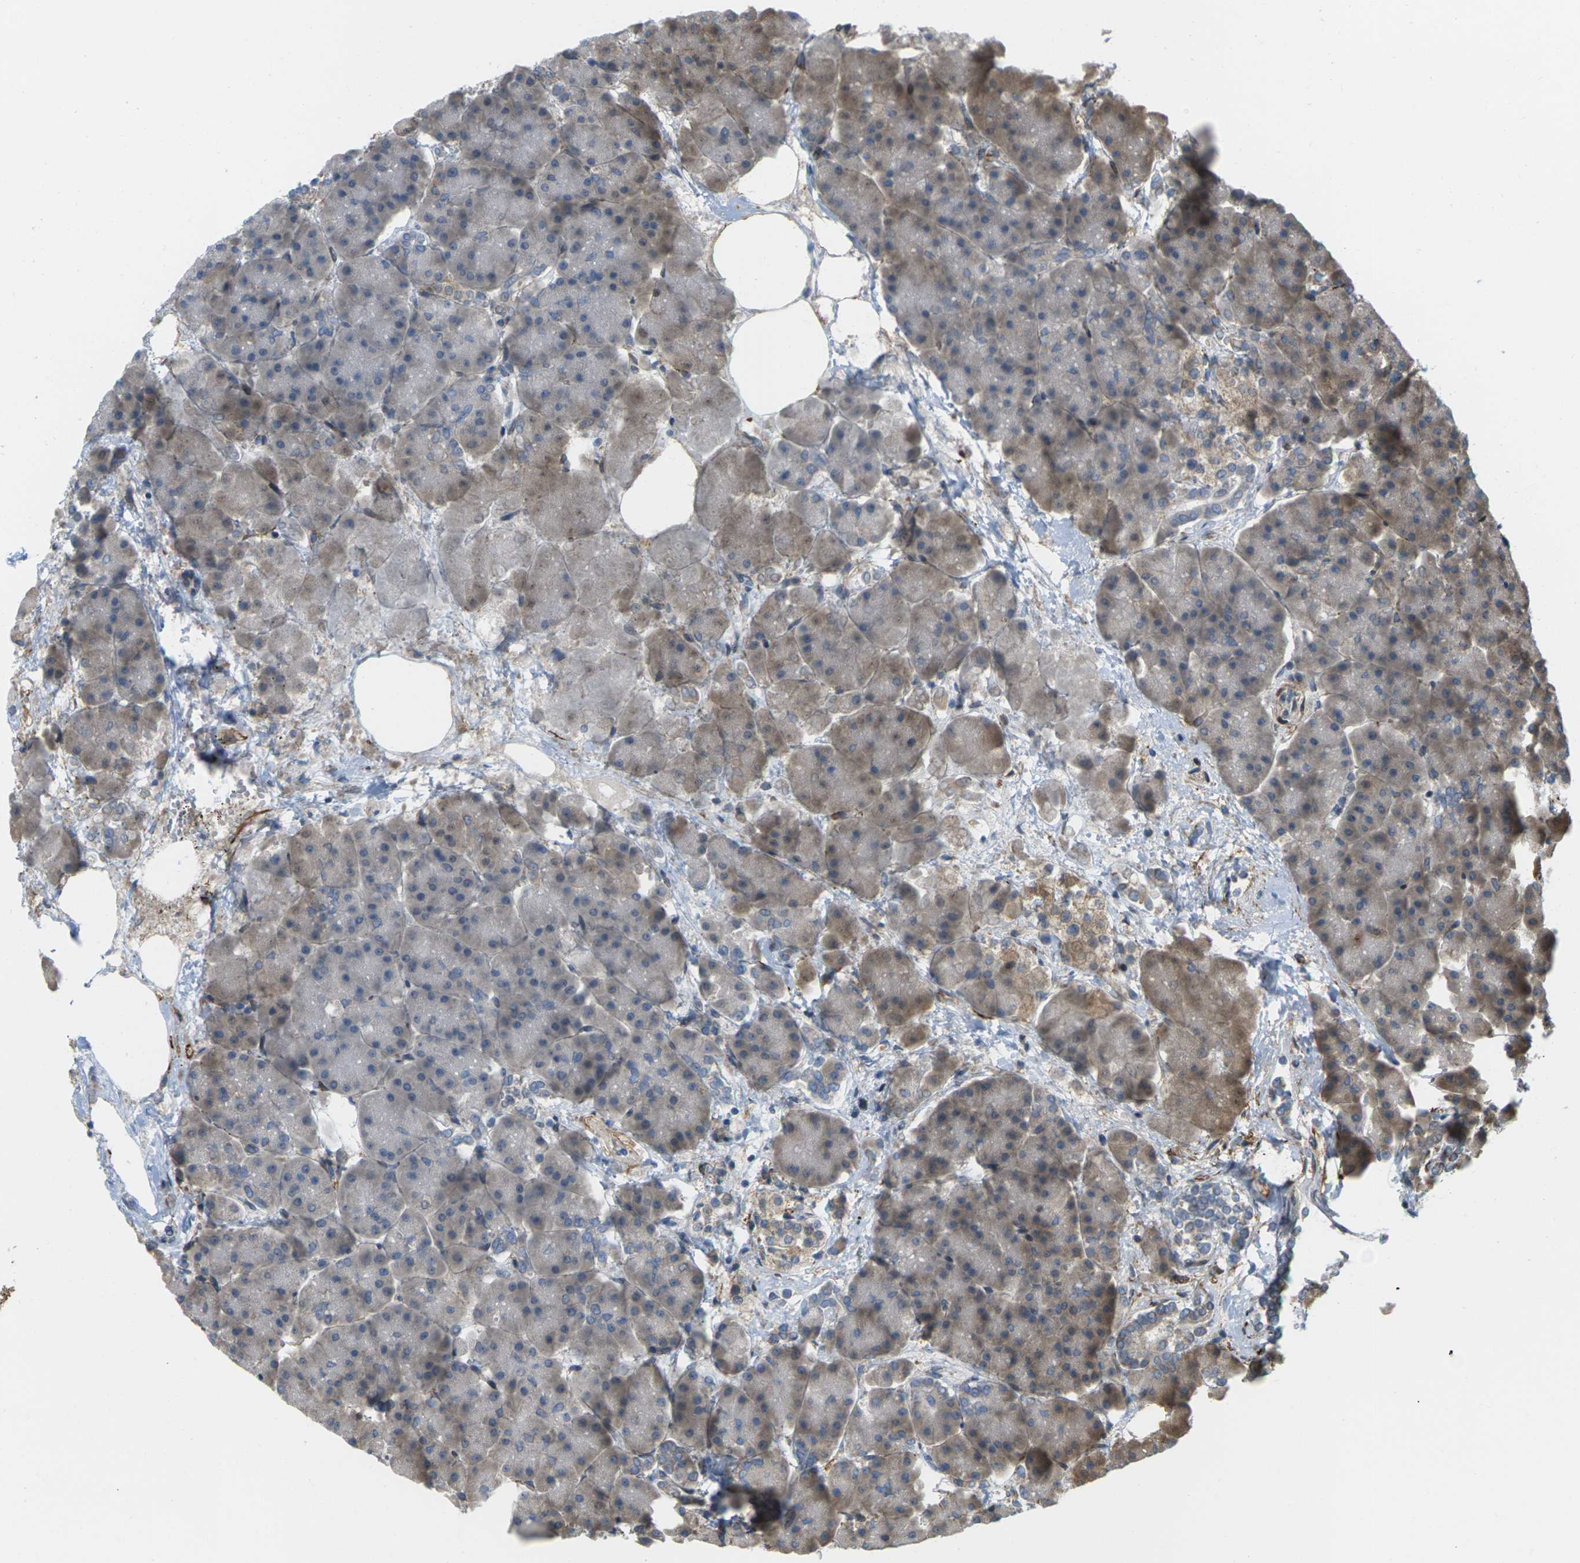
{"staining": {"intensity": "moderate", "quantity": "25%-75%", "location": "cytoplasmic/membranous"}, "tissue": "pancreas", "cell_type": "Exocrine glandular cells", "image_type": "normal", "snomed": [{"axis": "morphology", "description": "Normal tissue, NOS"}, {"axis": "topography", "description": "Pancreas"}], "caption": "This image reveals benign pancreas stained with immunohistochemistry to label a protein in brown. The cytoplasmic/membranous of exocrine glandular cells show moderate positivity for the protein. Nuclei are counter-stained blue.", "gene": "ROBO1", "patient": {"sex": "female", "age": 70}}